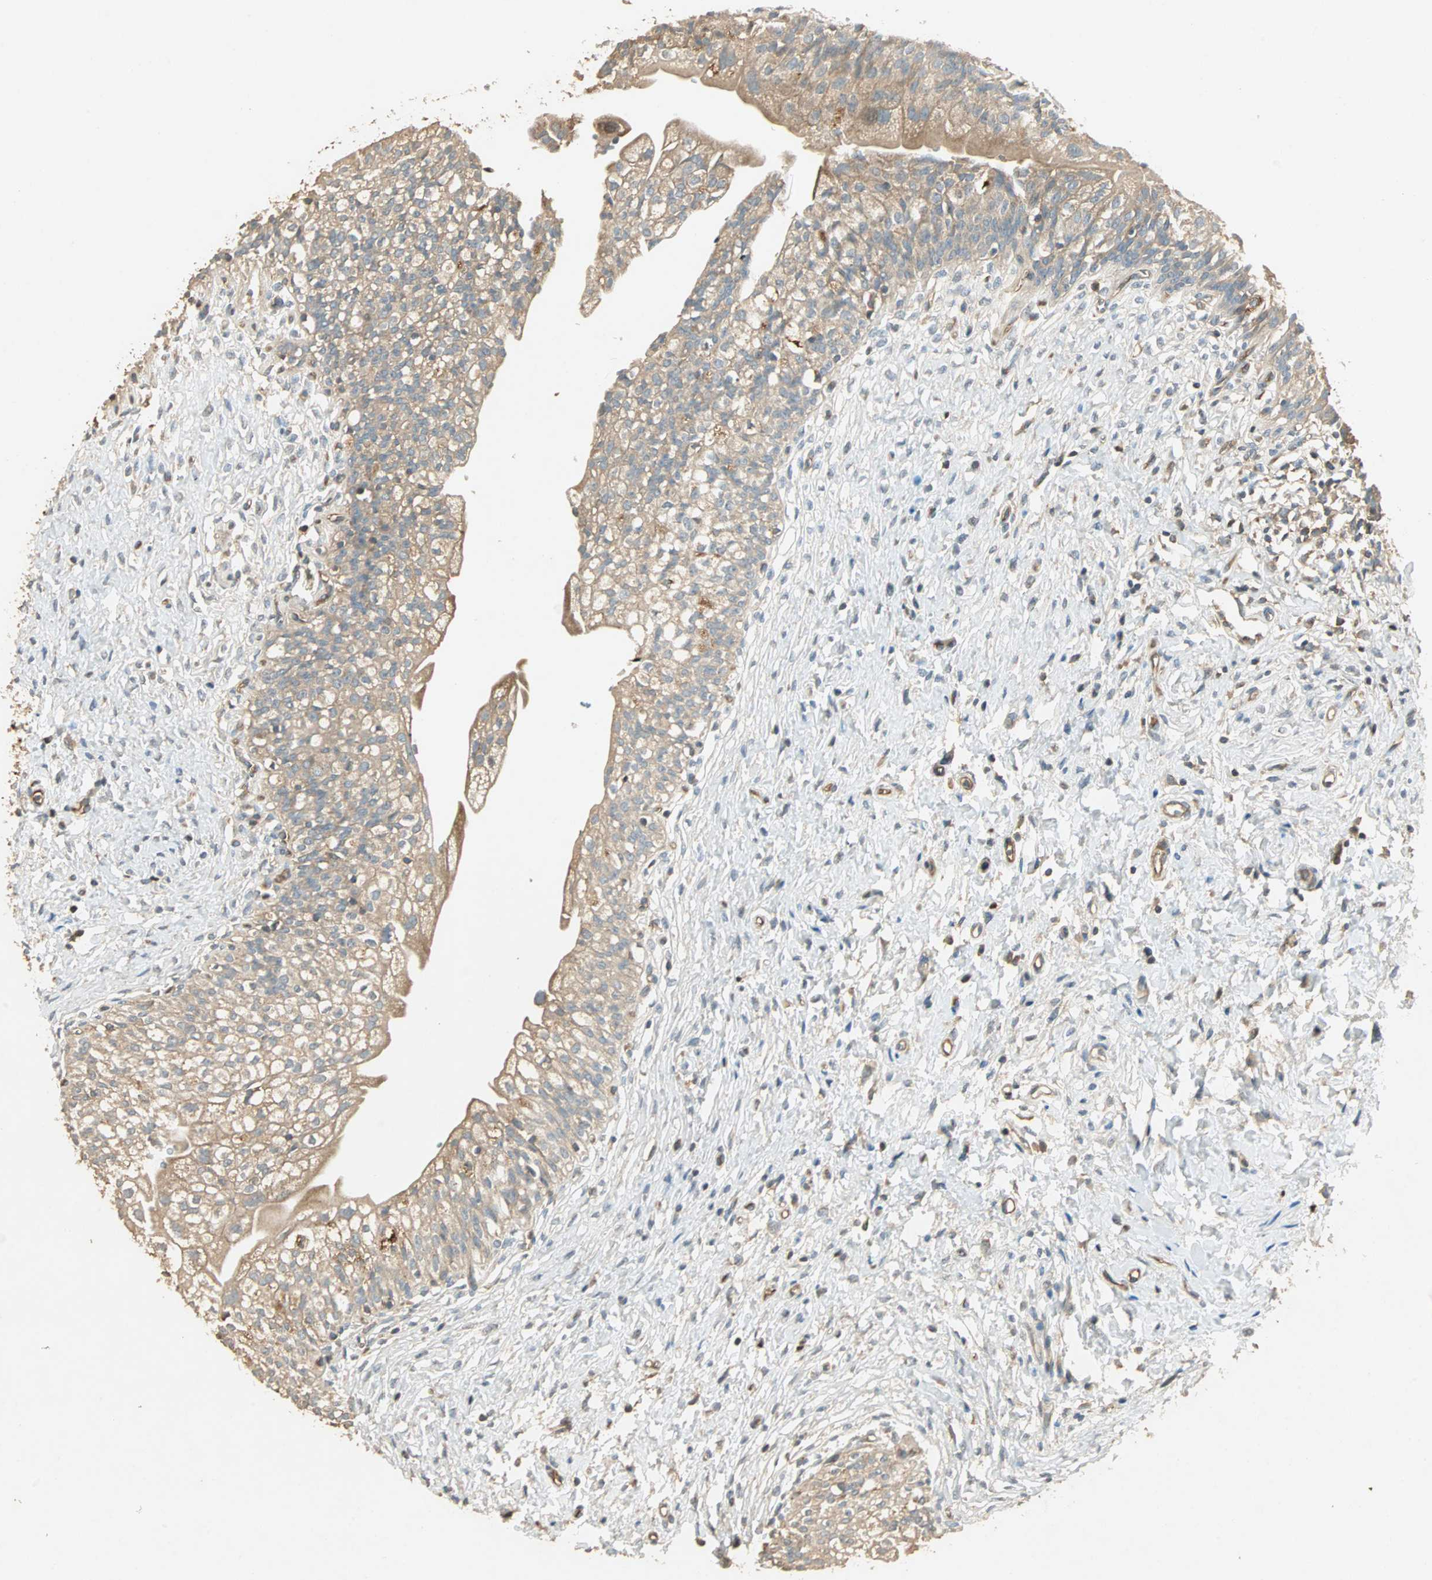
{"staining": {"intensity": "moderate", "quantity": ">75%", "location": "cytoplasmic/membranous"}, "tissue": "urinary bladder", "cell_type": "Urothelial cells", "image_type": "normal", "snomed": [{"axis": "morphology", "description": "Normal tissue, NOS"}, {"axis": "morphology", "description": "Inflammation, NOS"}, {"axis": "topography", "description": "Urinary bladder"}], "caption": "Immunohistochemistry (IHC) of benign human urinary bladder shows medium levels of moderate cytoplasmic/membranous expression in about >75% of urothelial cells. Nuclei are stained in blue.", "gene": "GALK1", "patient": {"sex": "female", "age": 80}}